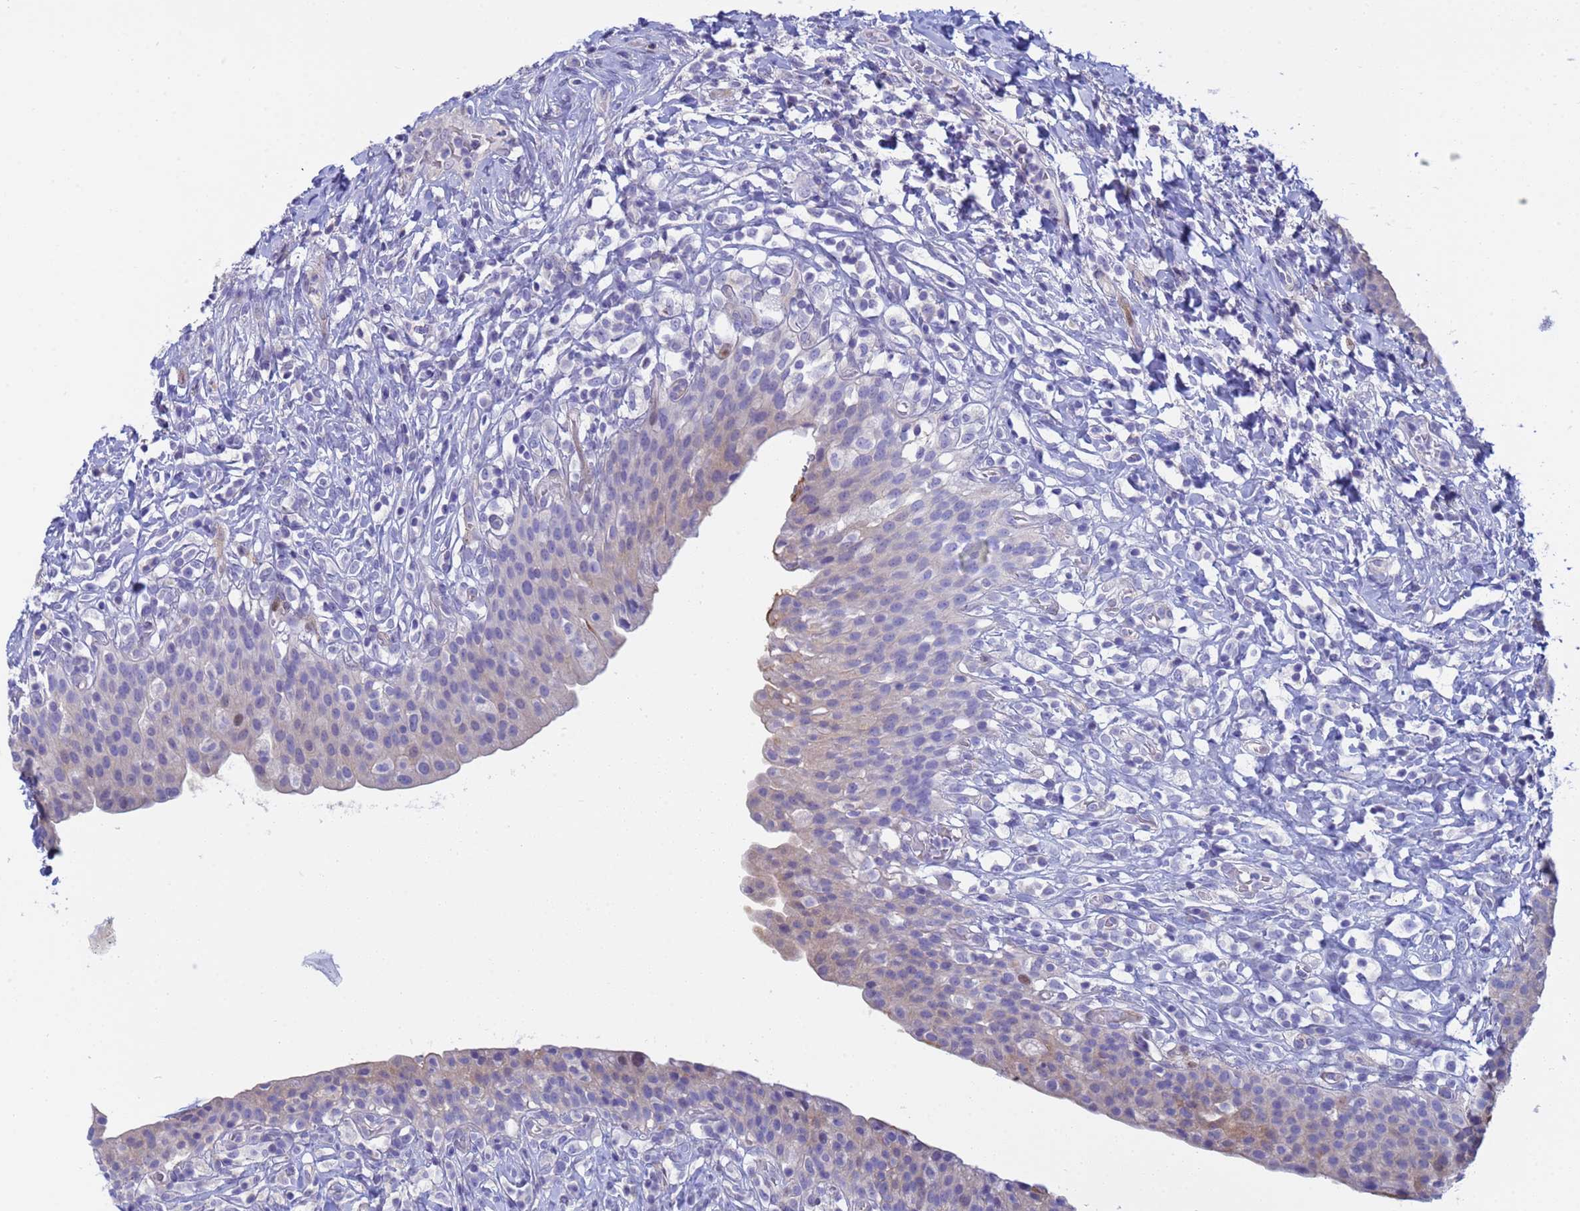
{"staining": {"intensity": "strong", "quantity": "<25%", "location": "cytoplasmic/membranous"}, "tissue": "urinary bladder", "cell_type": "Urothelial cells", "image_type": "normal", "snomed": [{"axis": "morphology", "description": "Normal tissue, NOS"}, {"axis": "morphology", "description": "Inflammation, NOS"}, {"axis": "topography", "description": "Urinary bladder"}], "caption": "High-power microscopy captured an immunohistochemistry histopathology image of unremarkable urinary bladder, revealing strong cytoplasmic/membranous staining in approximately <25% of urothelial cells.", "gene": "PPP6R1", "patient": {"sex": "male", "age": 64}}